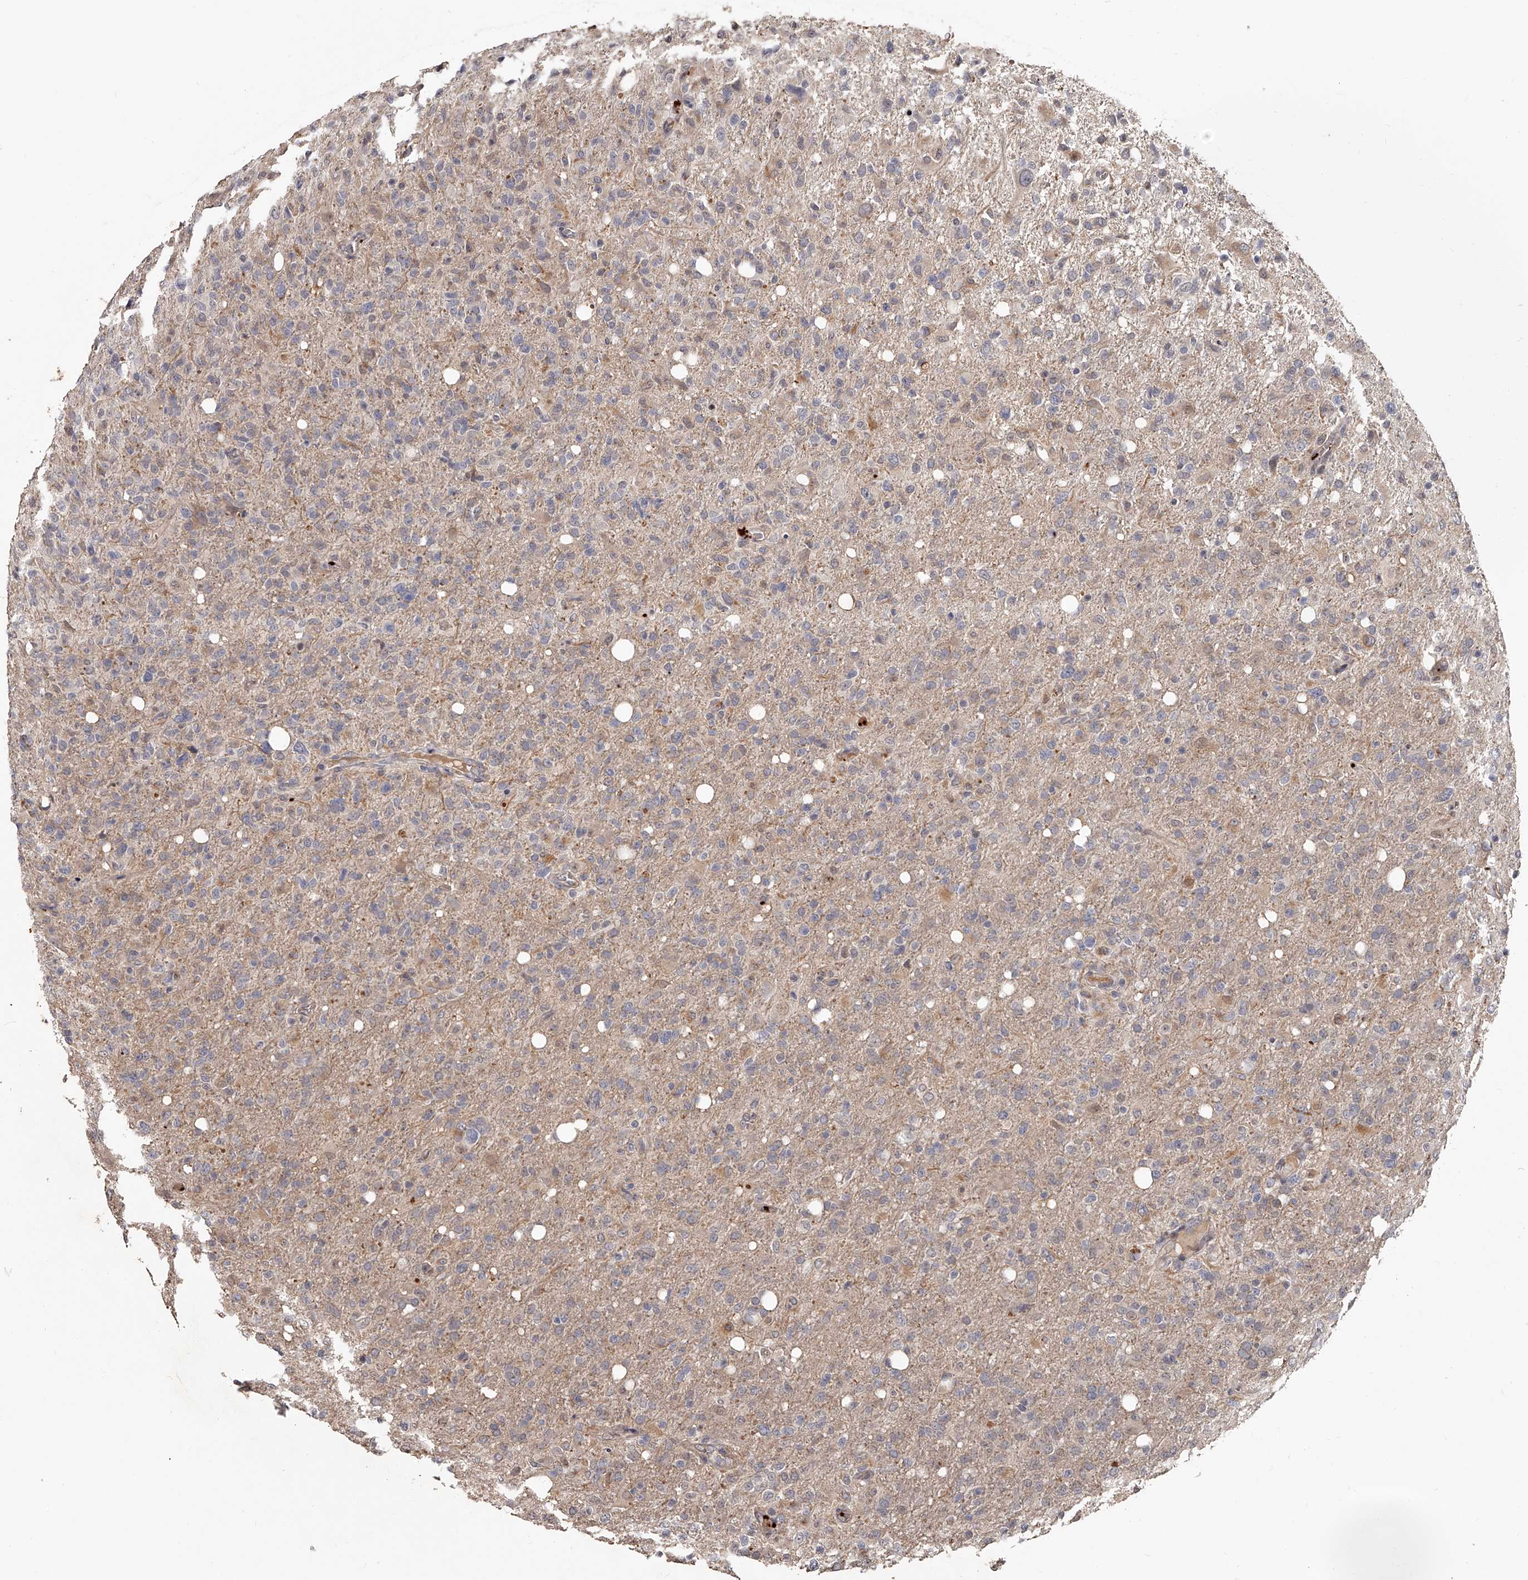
{"staining": {"intensity": "weak", "quantity": "25%-75%", "location": "cytoplasmic/membranous"}, "tissue": "glioma", "cell_type": "Tumor cells", "image_type": "cancer", "snomed": [{"axis": "morphology", "description": "Glioma, malignant, High grade"}, {"axis": "topography", "description": "Brain"}], "caption": "Immunohistochemistry (DAB (3,3'-diaminobenzidine)) staining of glioma shows weak cytoplasmic/membranous protein positivity in approximately 25%-75% of tumor cells.", "gene": "URGCP", "patient": {"sex": "female", "age": 57}}